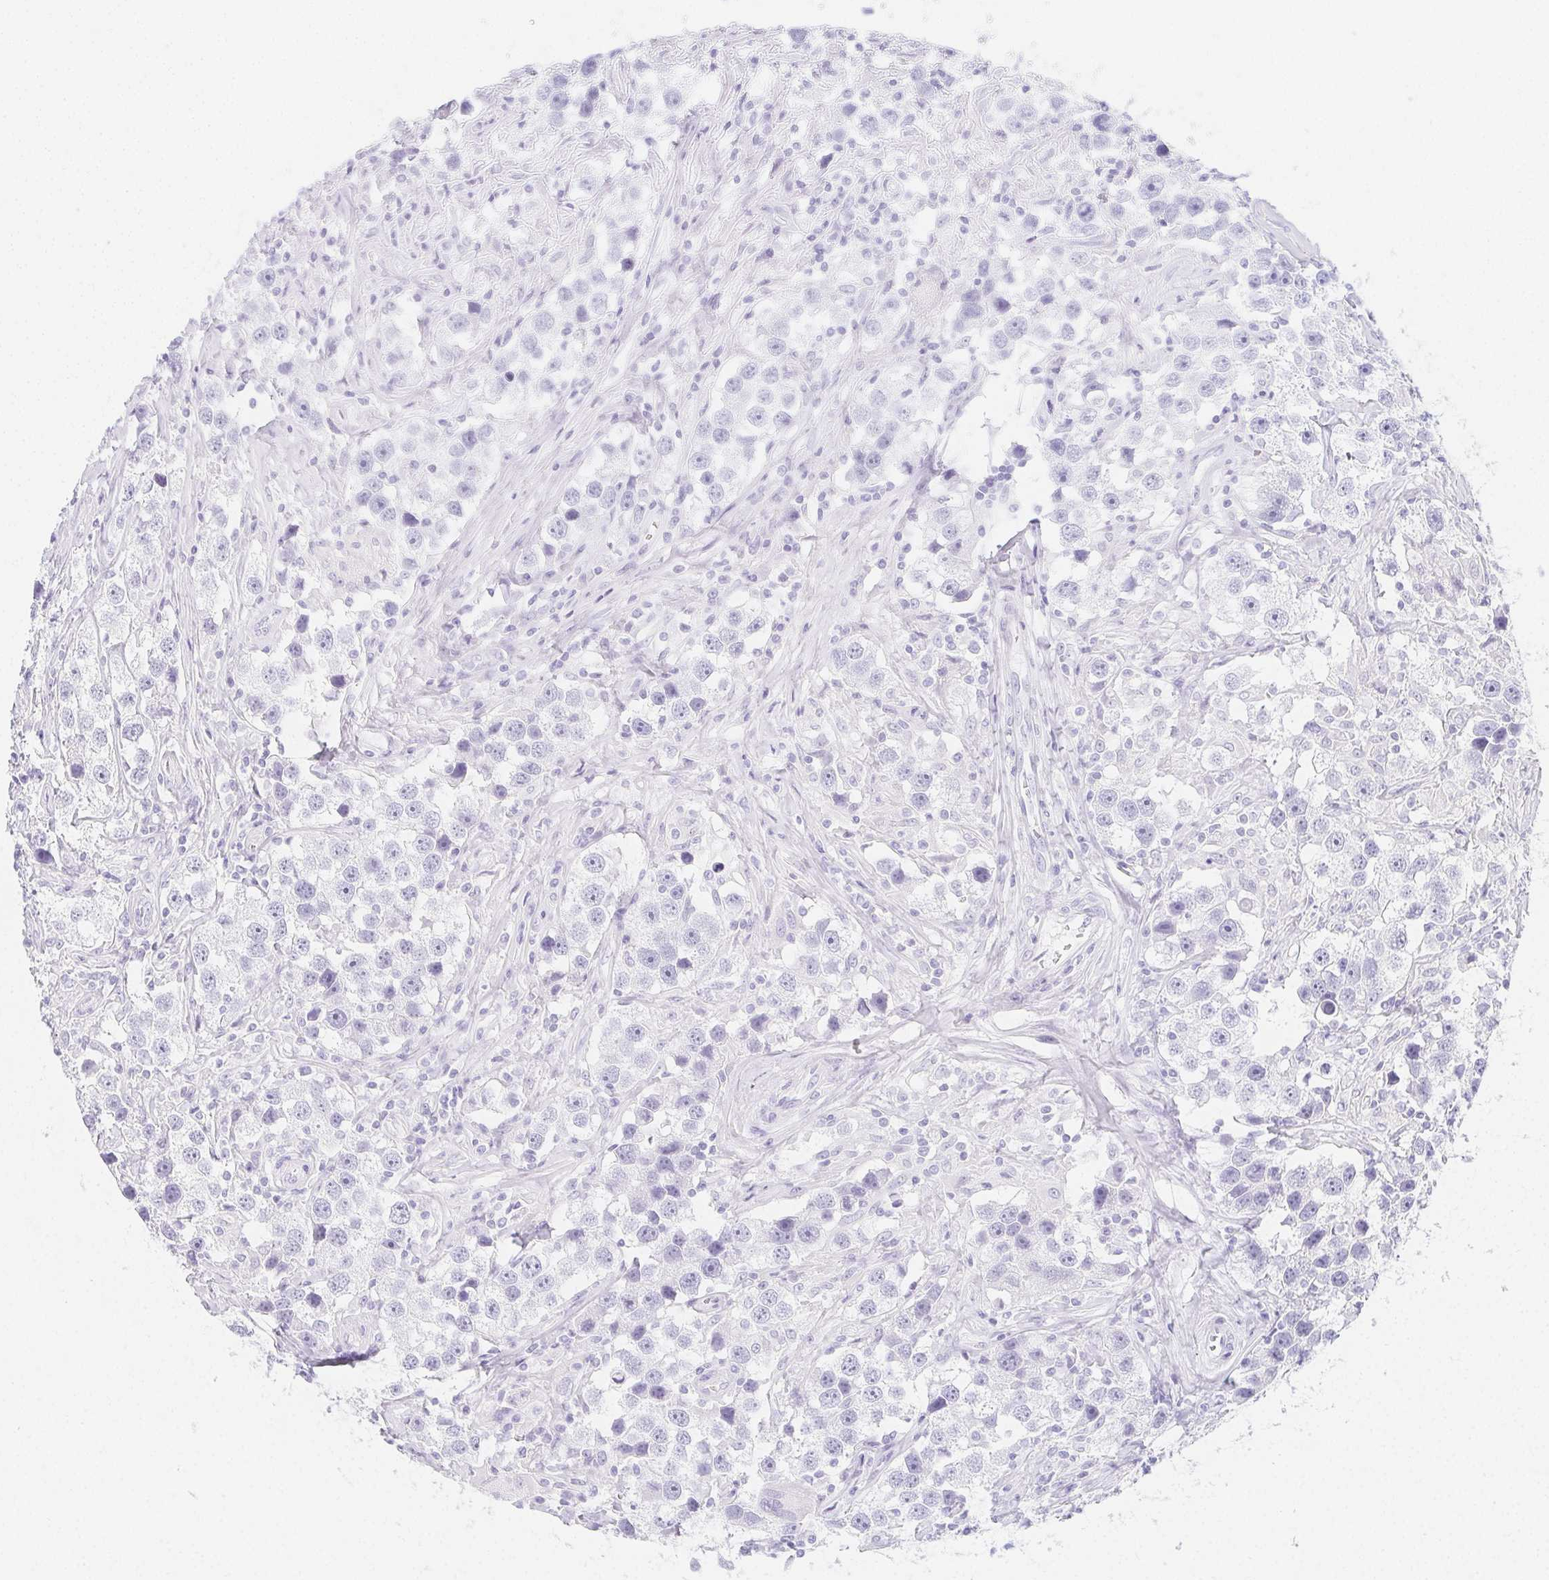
{"staining": {"intensity": "negative", "quantity": "none", "location": "none"}, "tissue": "testis cancer", "cell_type": "Tumor cells", "image_type": "cancer", "snomed": [{"axis": "morphology", "description": "Seminoma, NOS"}, {"axis": "topography", "description": "Testis"}], "caption": "Tumor cells show no significant protein positivity in testis cancer (seminoma).", "gene": "ZBBX", "patient": {"sex": "male", "age": 49}}